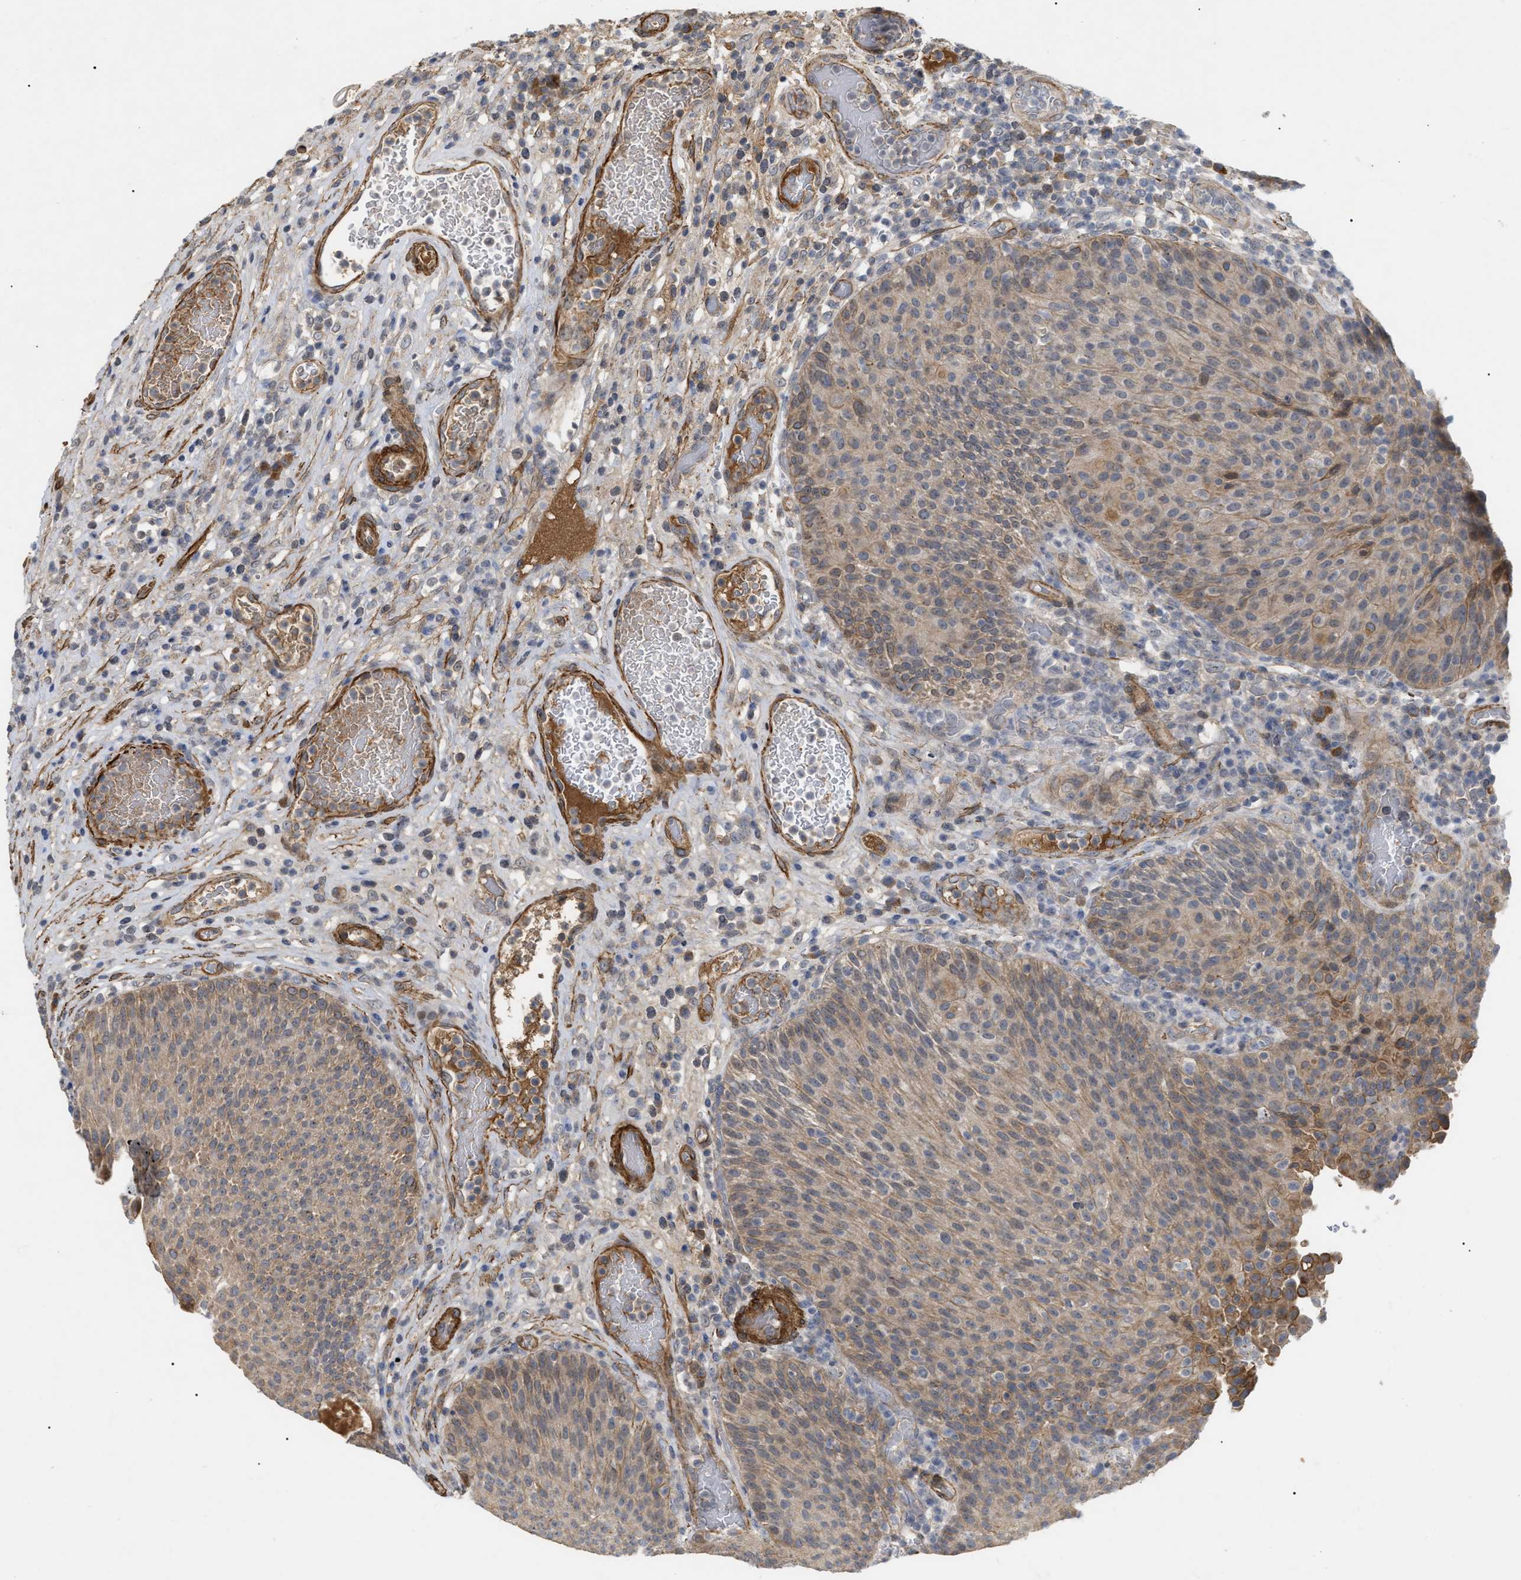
{"staining": {"intensity": "weak", "quantity": ">75%", "location": "cytoplasmic/membranous"}, "tissue": "urothelial cancer", "cell_type": "Tumor cells", "image_type": "cancer", "snomed": [{"axis": "morphology", "description": "Urothelial carcinoma, Low grade"}, {"axis": "topography", "description": "Urinary bladder"}], "caption": "Brown immunohistochemical staining in low-grade urothelial carcinoma shows weak cytoplasmic/membranous staining in approximately >75% of tumor cells.", "gene": "ST6GALNAC6", "patient": {"sex": "female", "age": 75}}